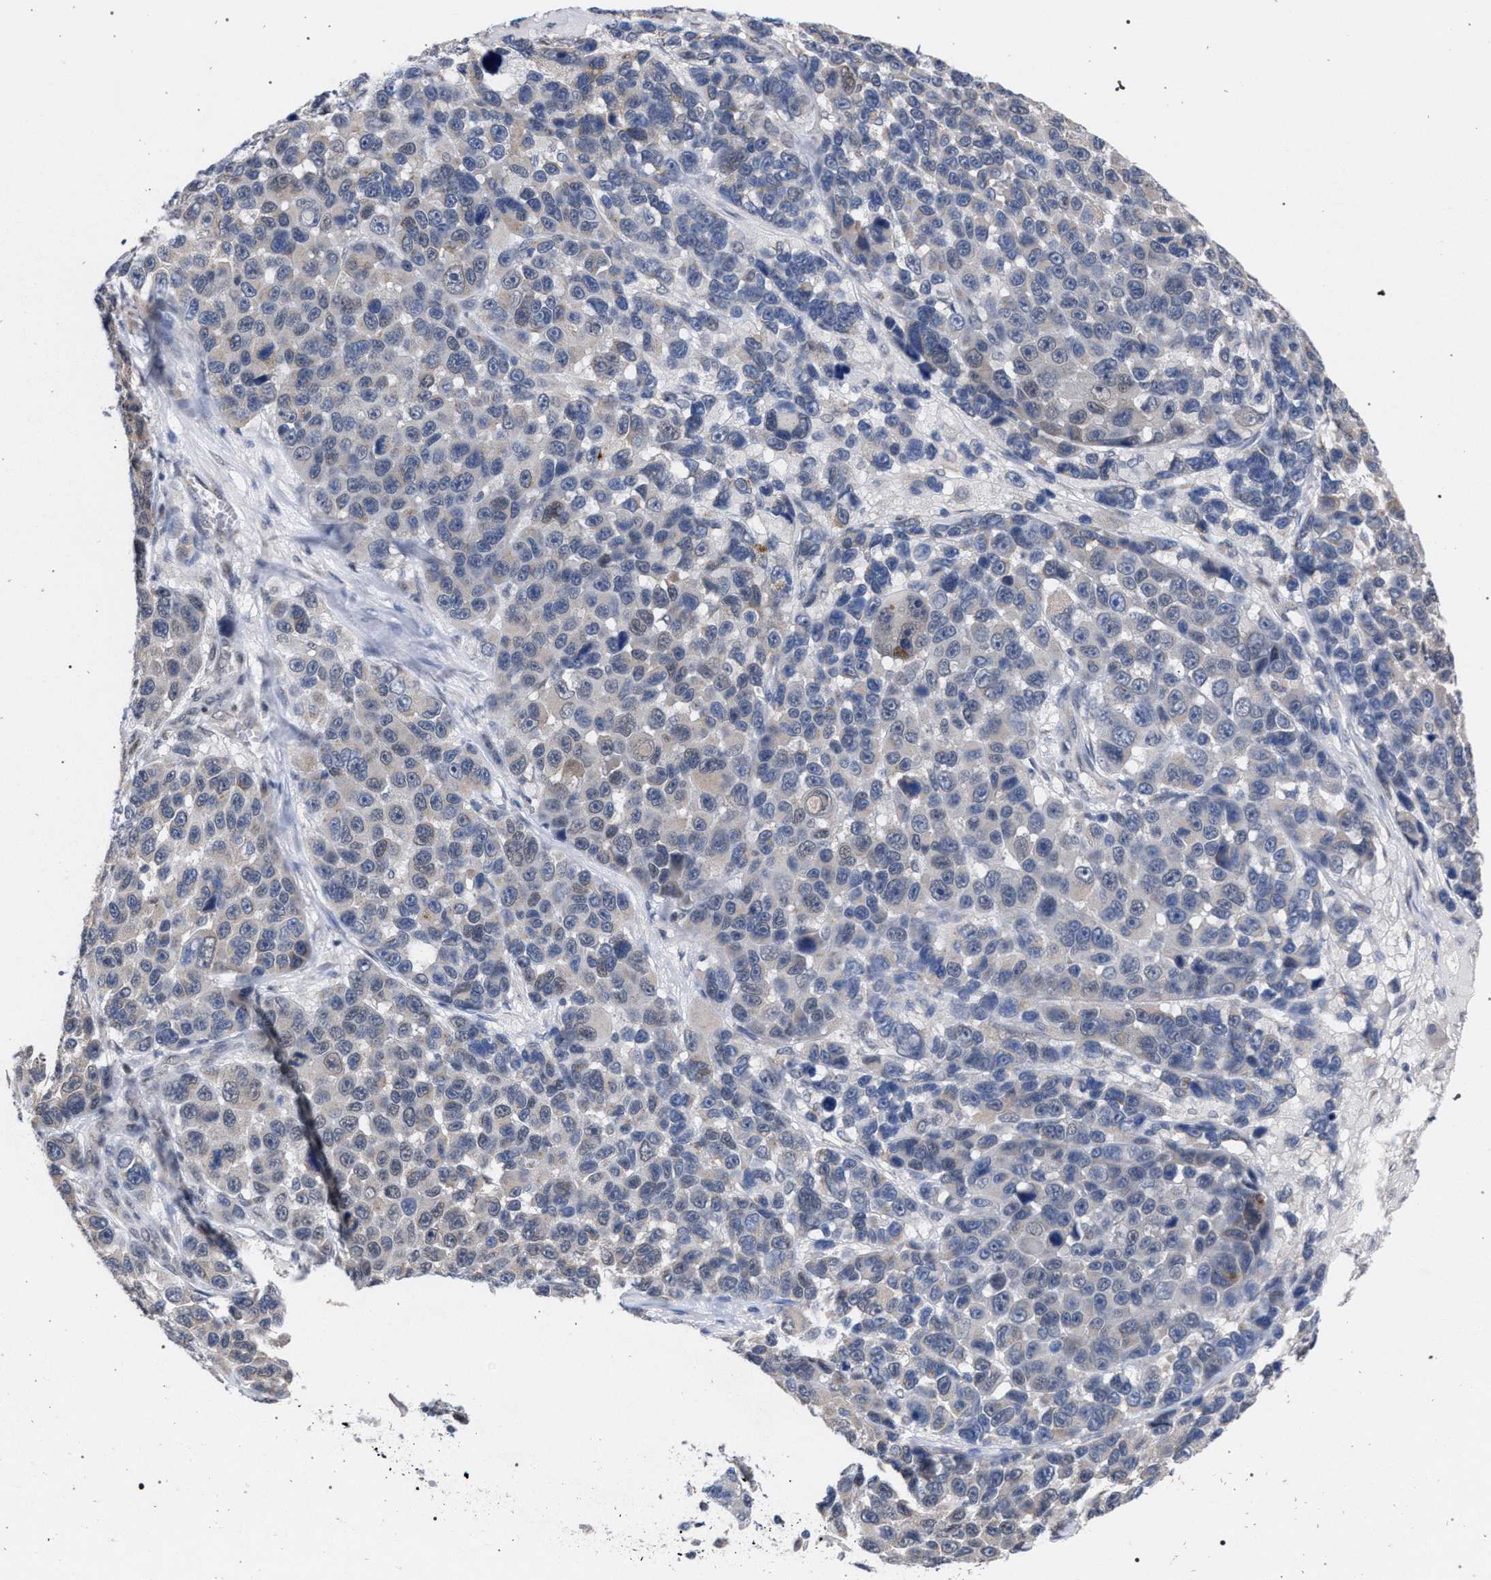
{"staining": {"intensity": "negative", "quantity": "none", "location": "none"}, "tissue": "melanoma", "cell_type": "Tumor cells", "image_type": "cancer", "snomed": [{"axis": "morphology", "description": "Malignant melanoma, NOS"}, {"axis": "topography", "description": "Skin"}], "caption": "Immunohistochemistry photomicrograph of human malignant melanoma stained for a protein (brown), which reveals no staining in tumor cells.", "gene": "GOLGA2", "patient": {"sex": "male", "age": 53}}